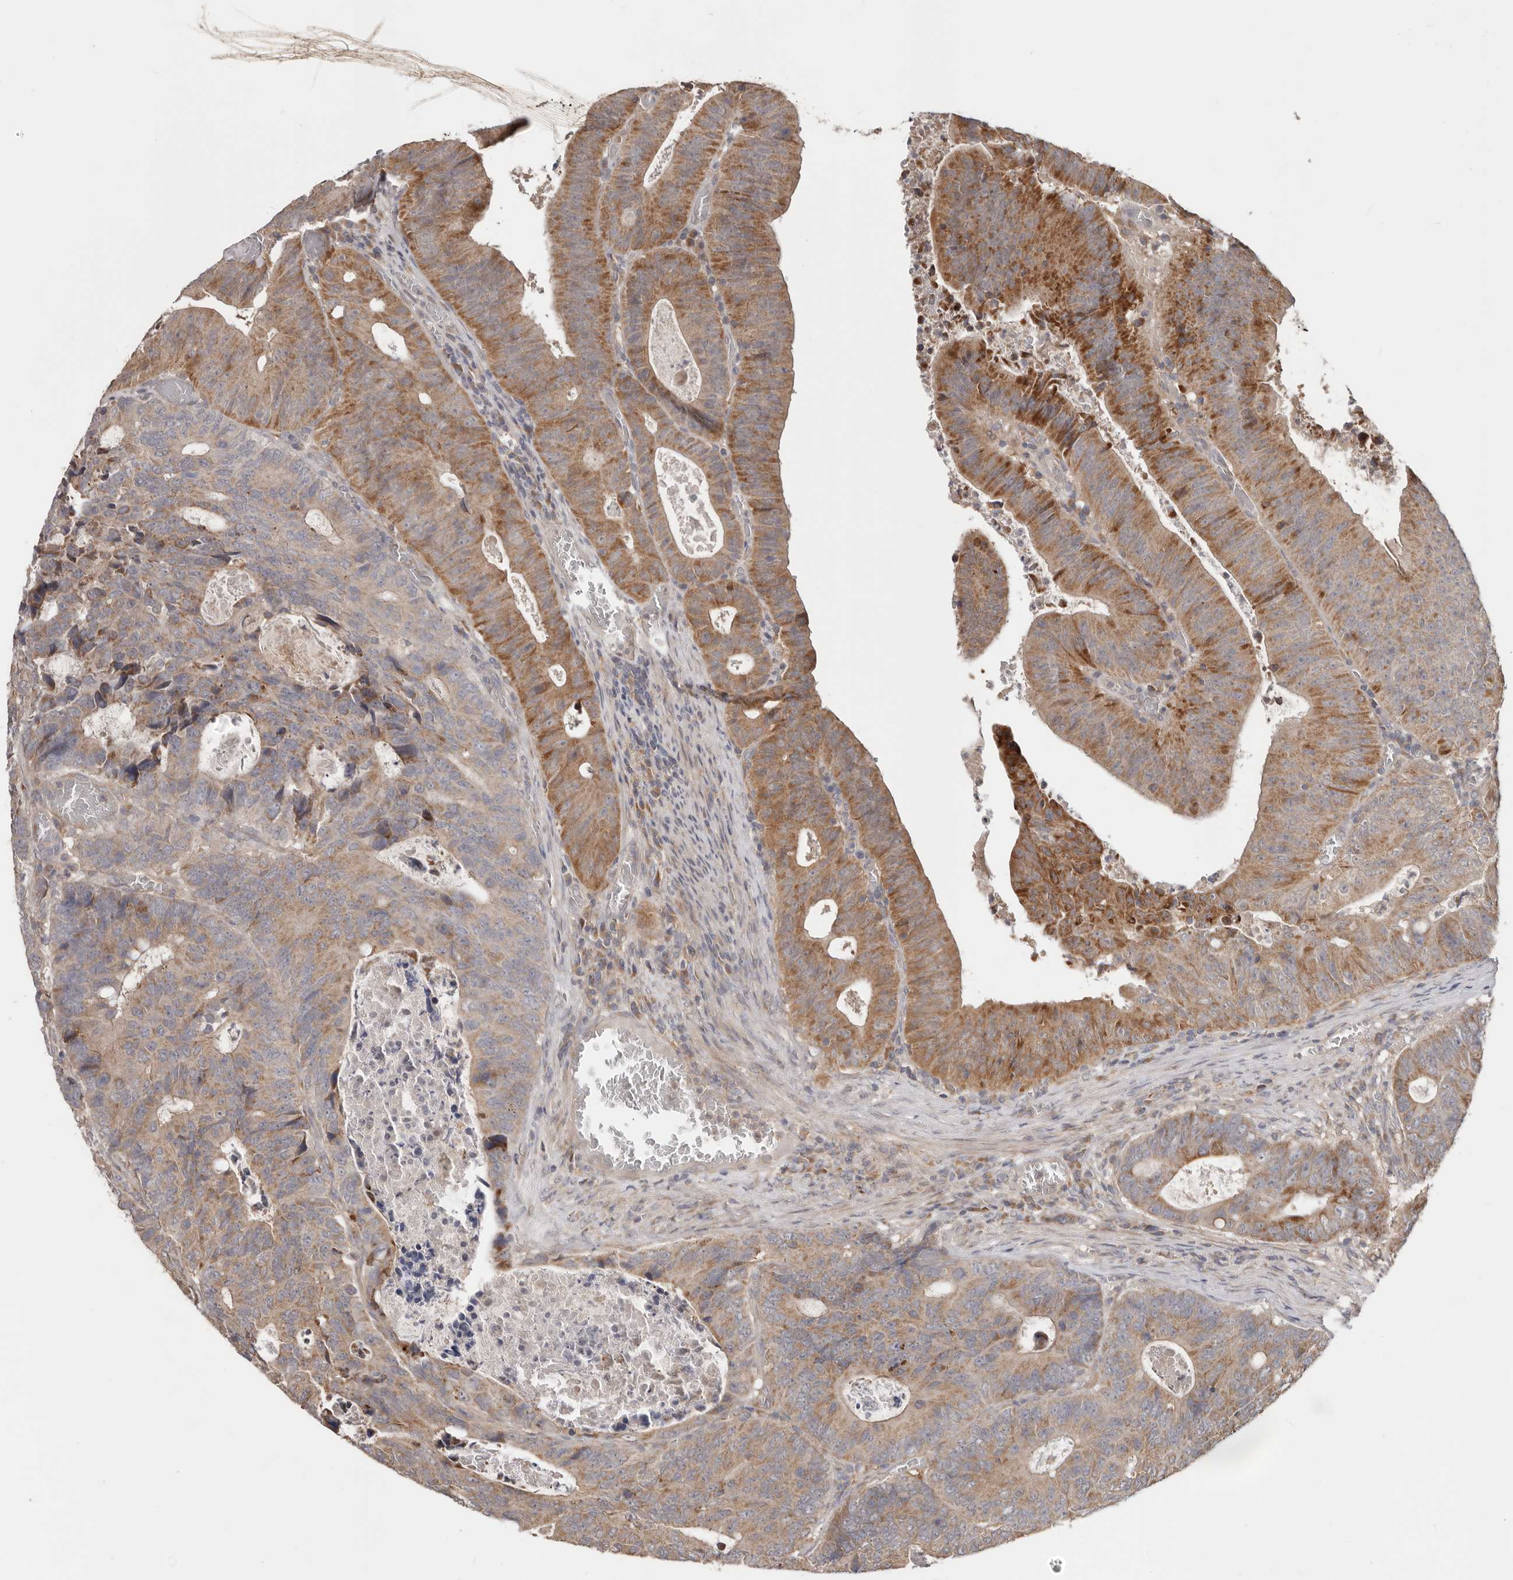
{"staining": {"intensity": "moderate", "quantity": ">75%", "location": "cytoplasmic/membranous"}, "tissue": "colorectal cancer", "cell_type": "Tumor cells", "image_type": "cancer", "snomed": [{"axis": "morphology", "description": "Adenocarcinoma, NOS"}, {"axis": "topography", "description": "Colon"}], "caption": "Colorectal cancer tissue exhibits moderate cytoplasmic/membranous staining in about >75% of tumor cells (DAB (3,3'-diaminobenzidine) IHC, brown staining for protein, blue staining for nuclei).", "gene": "LRP6", "patient": {"sex": "male", "age": 87}}